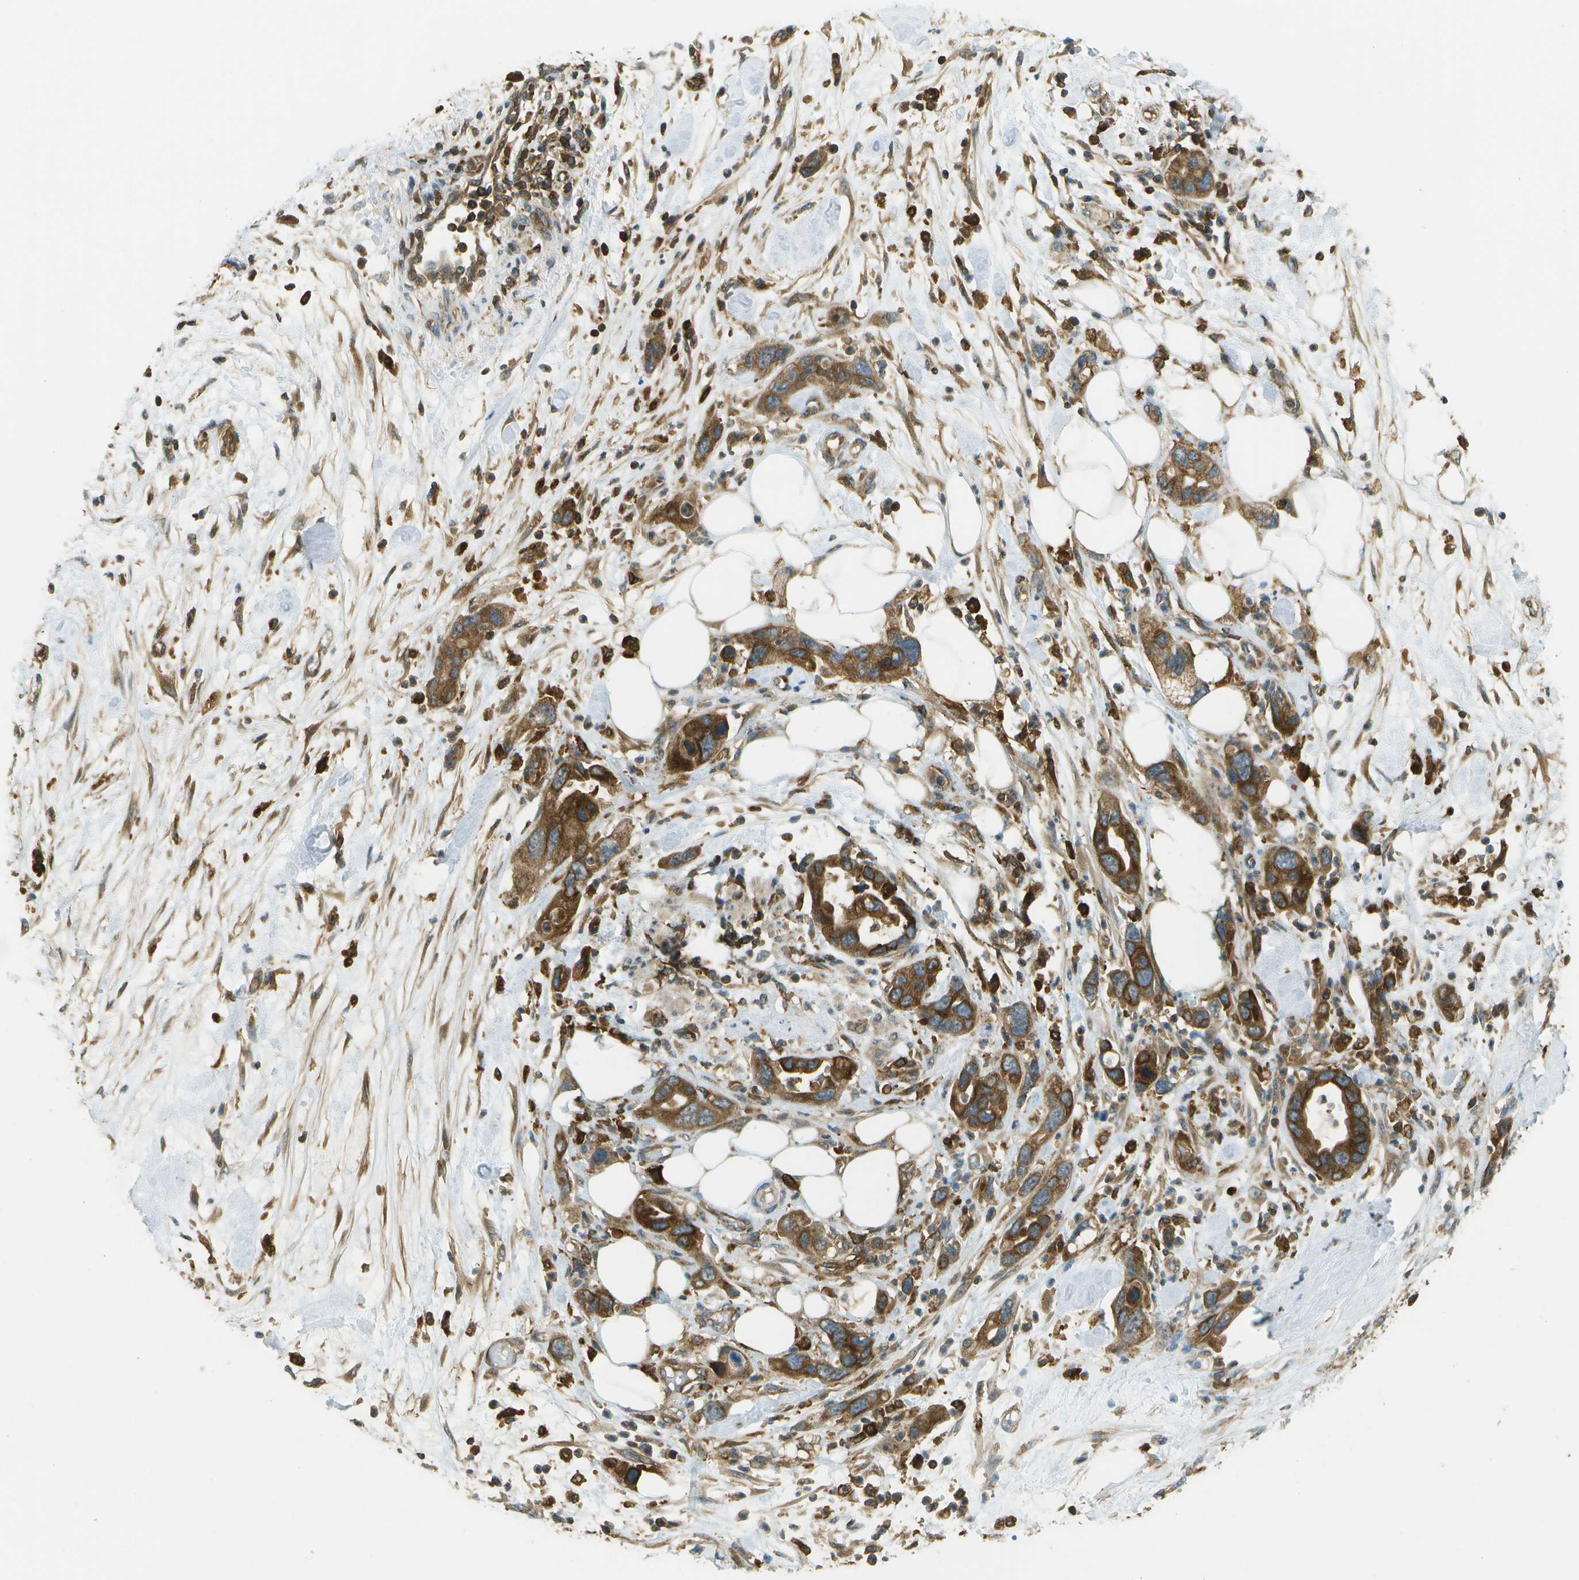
{"staining": {"intensity": "strong", "quantity": ">75%", "location": "cytoplasmic/membranous"}, "tissue": "pancreatic cancer", "cell_type": "Tumor cells", "image_type": "cancer", "snomed": [{"axis": "morphology", "description": "Normal tissue, NOS"}, {"axis": "morphology", "description": "Adenocarcinoma, NOS"}, {"axis": "topography", "description": "Pancreas"}], "caption": "Strong cytoplasmic/membranous expression is identified in approximately >75% of tumor cells in pancreatic cancer.", "gene": "TMTC1", "patient": {"sex": "female", "age": 71}}